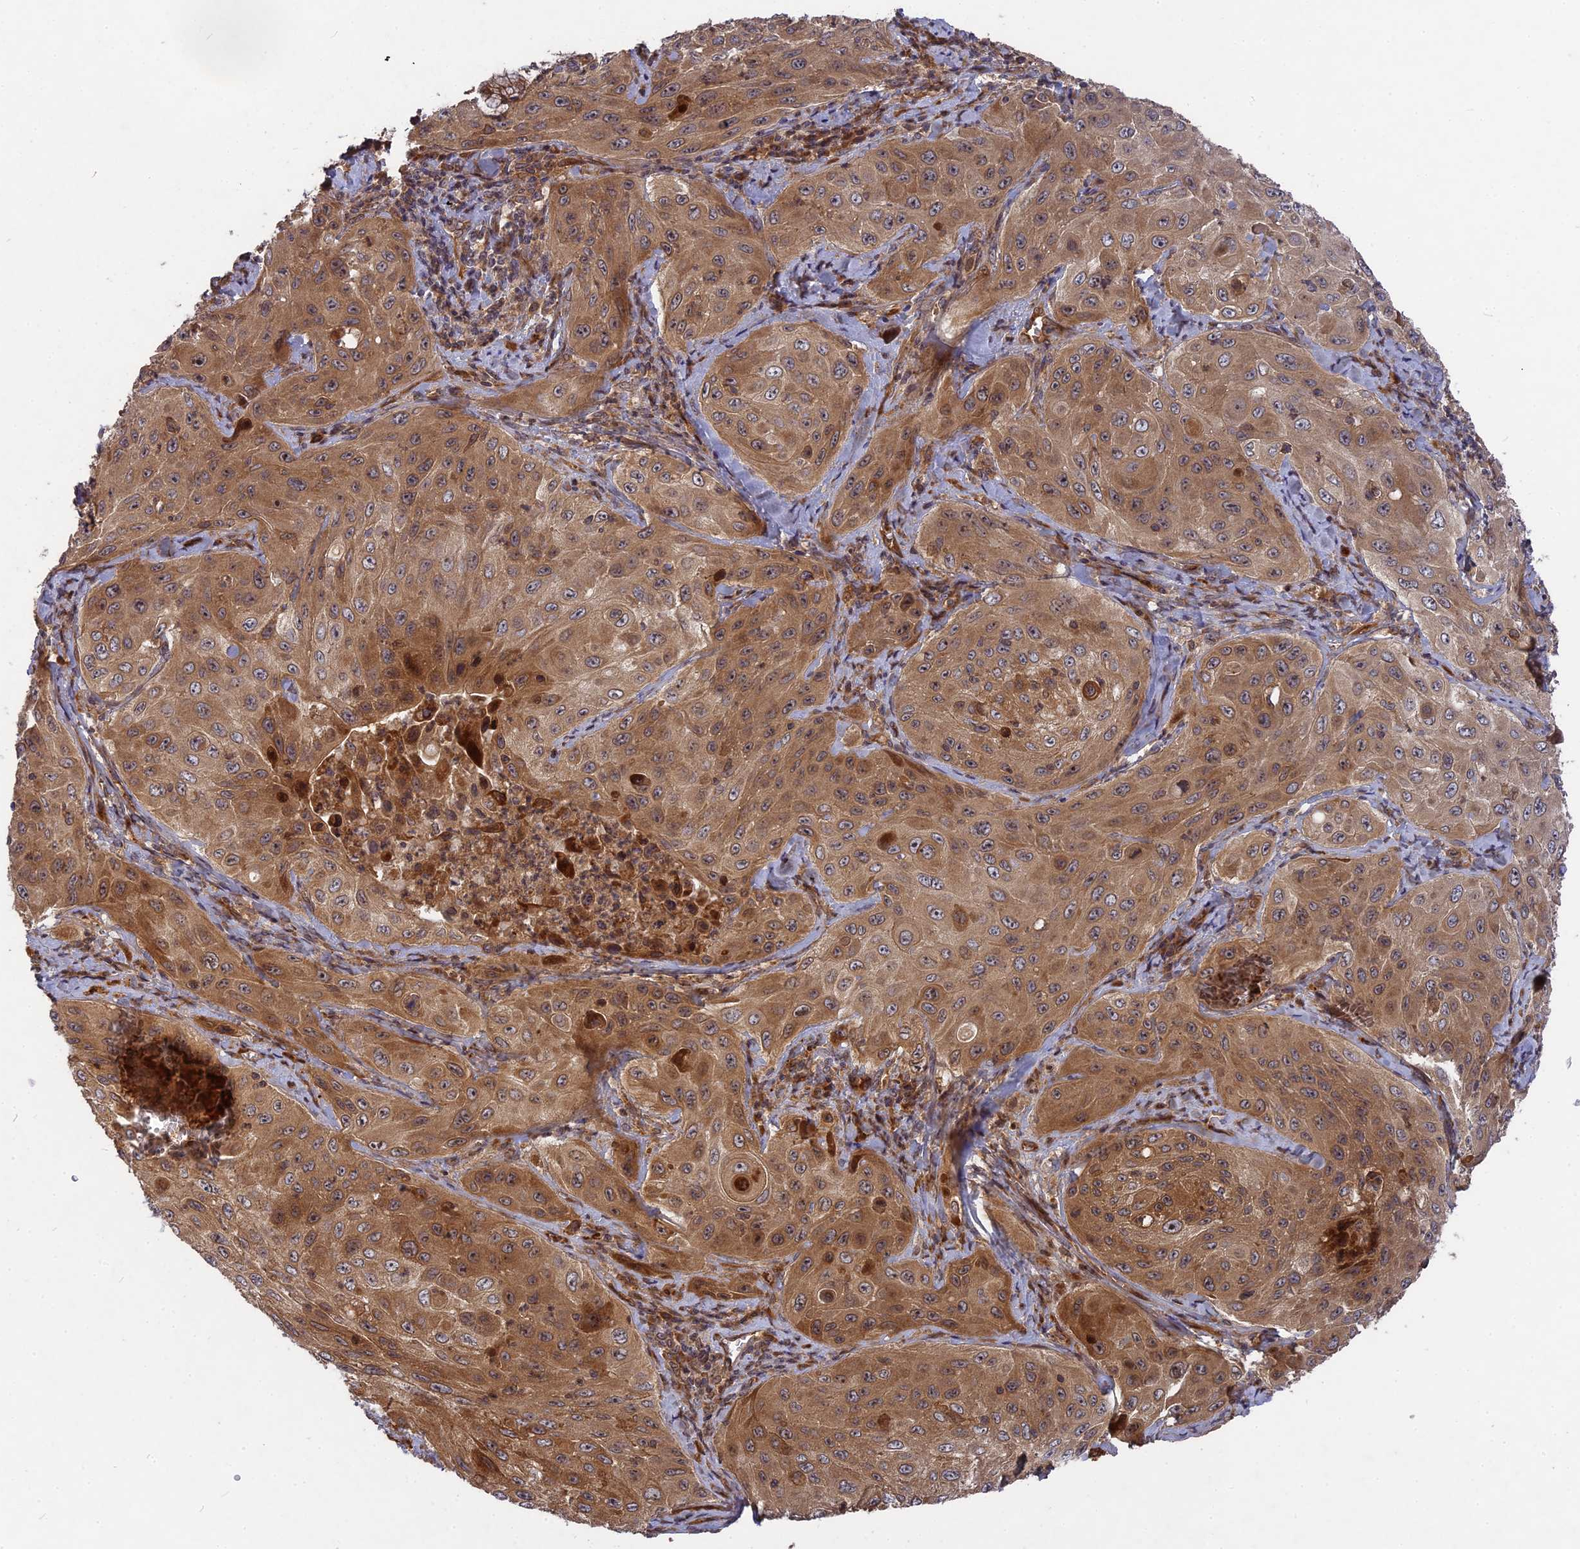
{"staining": {"intensity": "moderate", "quantity": ">75%", "location": "cytoplasmic/membranous"}, "tissue": "cervical cancer", "cell_type": "Tumor cells", "image_type": "cancer", "snomed": [{"axis": "morphology", "description": "Squamous cell carcinoma, NOS"}, {"axis": "topography", "description": "Cervix"}], "caption": "There is medium levels of moderate cytoplasmic/membranous staining in tumor cells of squamous cell carcinoma (cervical), as demonstrated by immunohistochemical staining (brown color).", "gene": "TMUB2", "patient": {"sex": "female", "age": 42}}